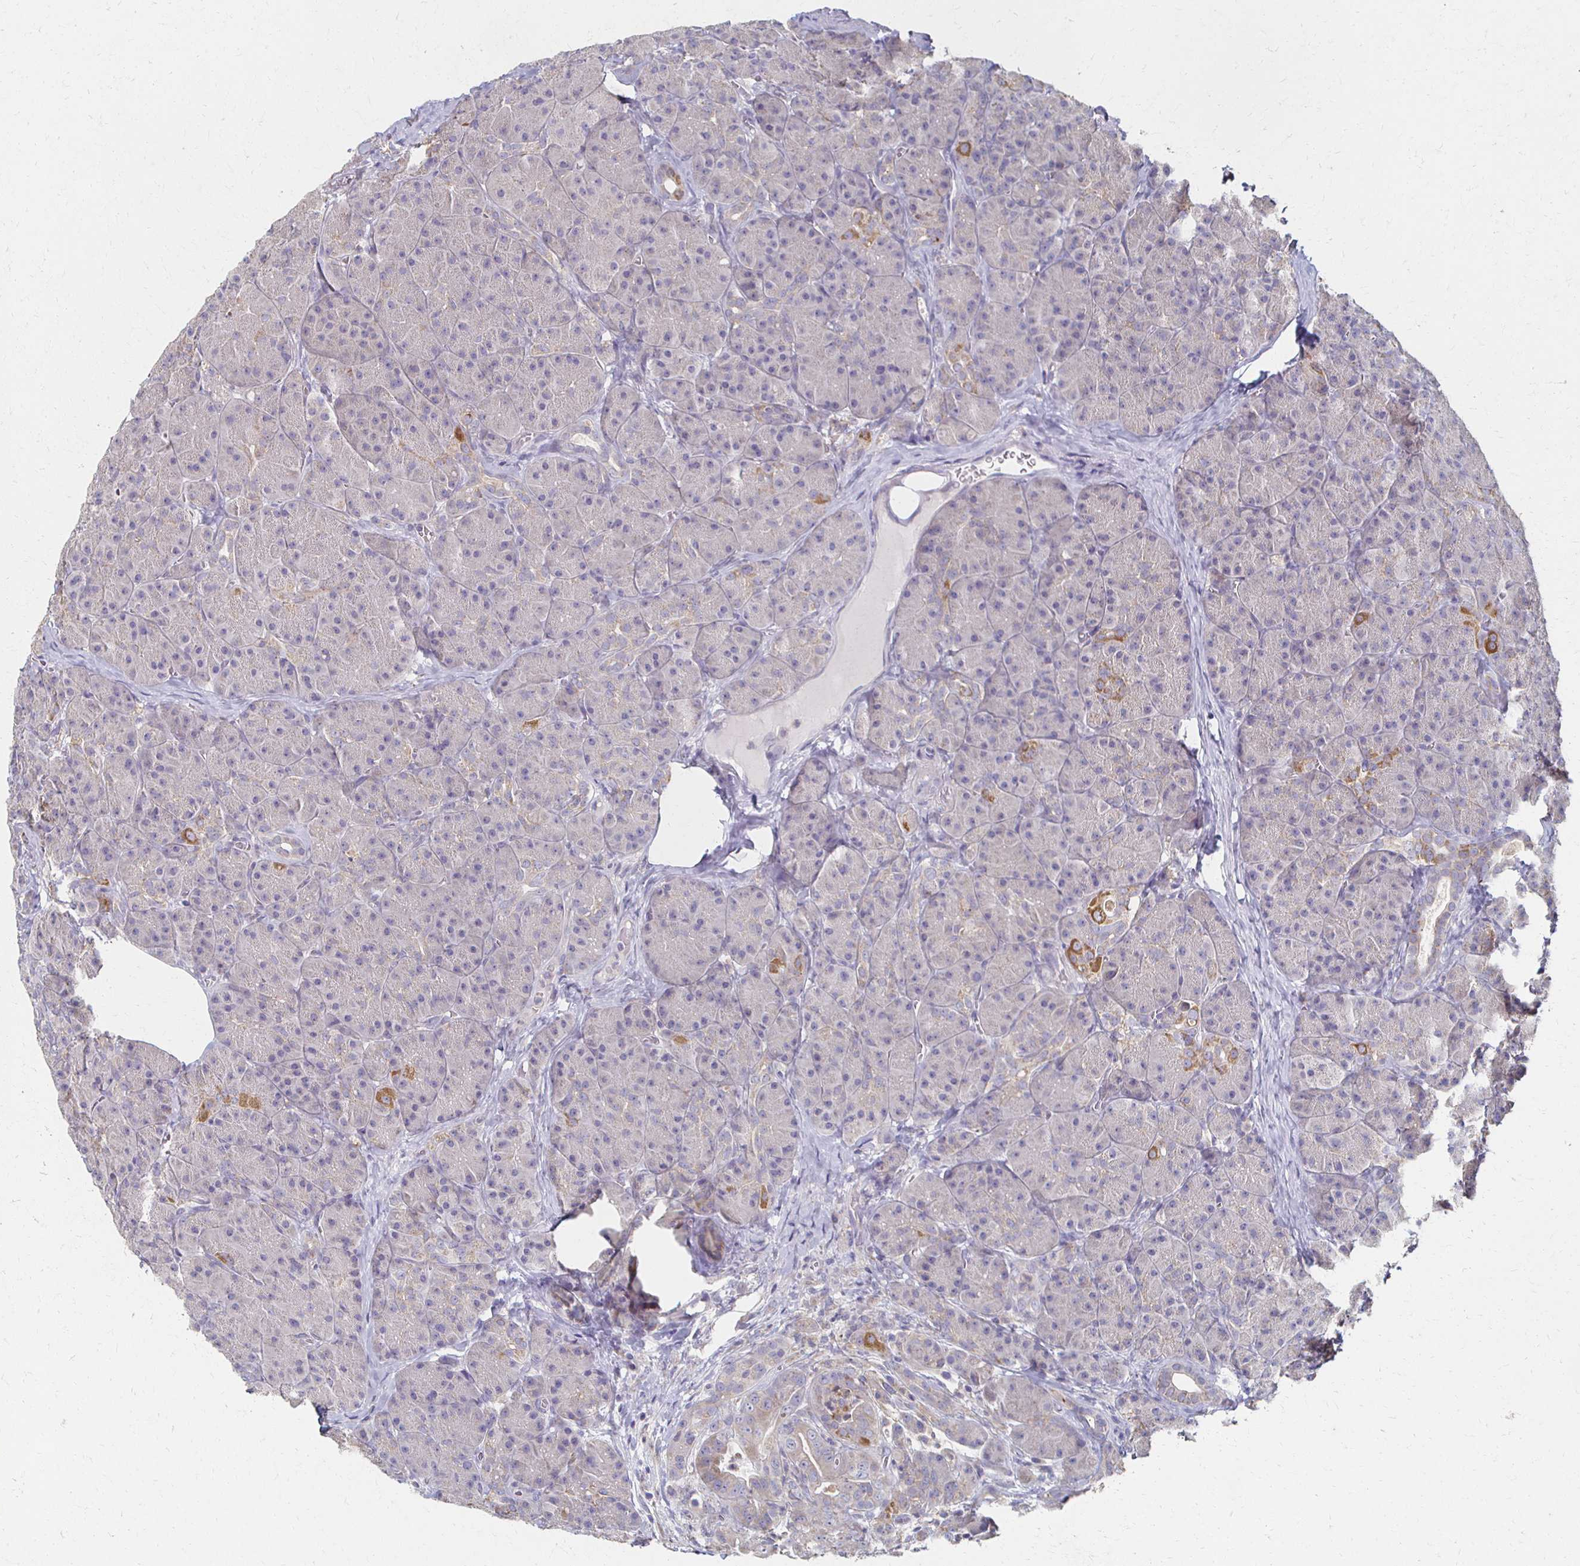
{"staining": {"intensity": "strong", "quantity": "<25%", "location": "cytoplasmic/membranous"}, "tissue": "pancreas", "cell_type": "Exocrine glandular cells", "image_type": "normal", "snomed": [{"axis": "morphology", "description": "Normal tissue, NOS"}, {"axis": "topography", "description": "Pancreas"}], "caption": "This is a histology image of immunohistochemistry (IHC) staining of benign pancreas, which shows strong expression in the cytoplasmic/membranous of exocrine glandular cells.", "gene": "CX3CR1", "patient": {"sex": "male", "age": 57}}